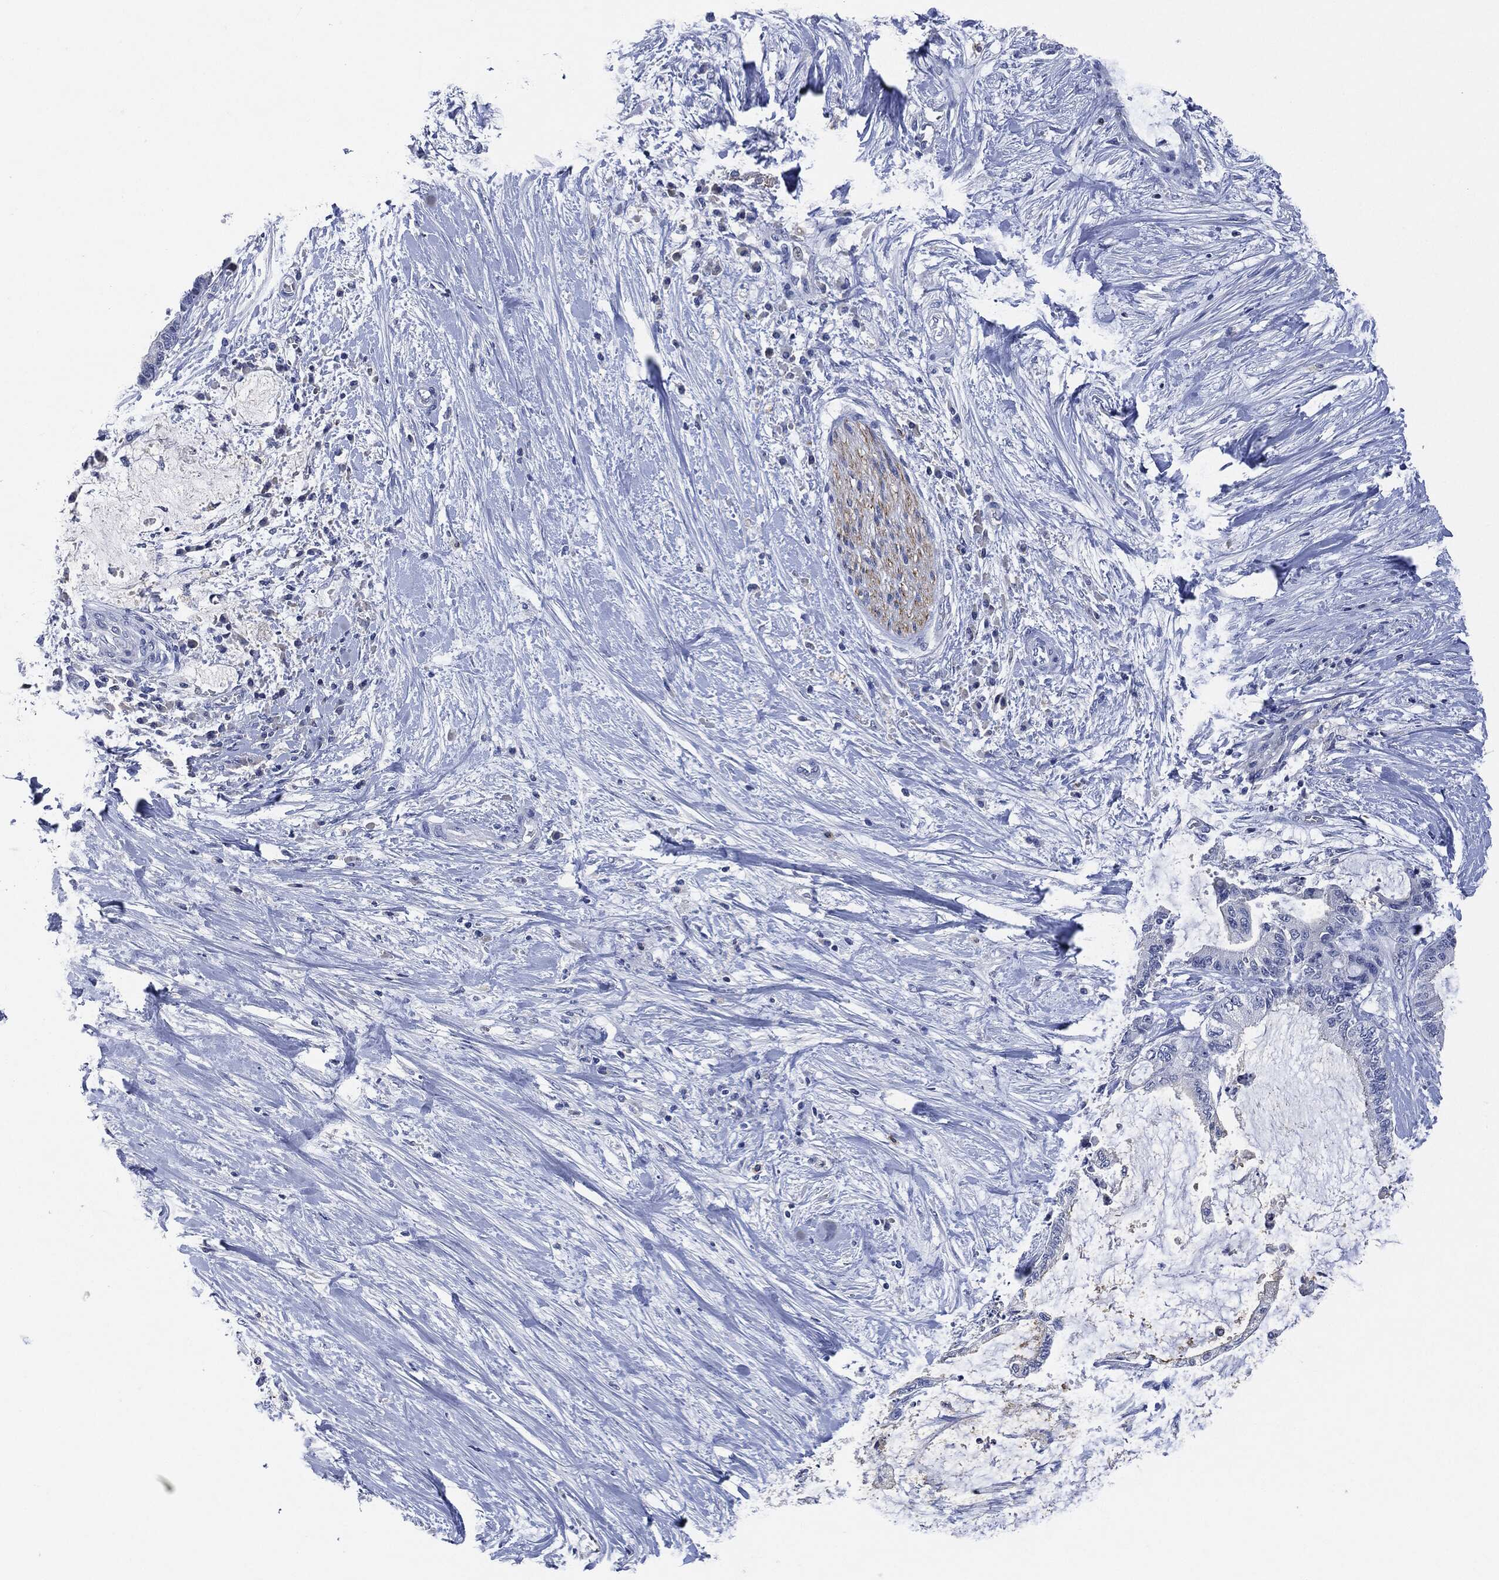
{"staining": {"intensity": "negative", "quantity": "none", "location": "none"}, "tissue": "liver cancer", "cell_type": "Tumor cells", "image_type": "cancer", "snomed": [{"axis": "morphology", "description": "Cholangiocarcinoma"}, {"axis": "topography", "description": "Liver"}], "caption": "Protein analysis of liver cancer reveals no significant staining in tumor cells.", "gene": "NTRK1", "patient": {"sex": "female", "age": 73}}